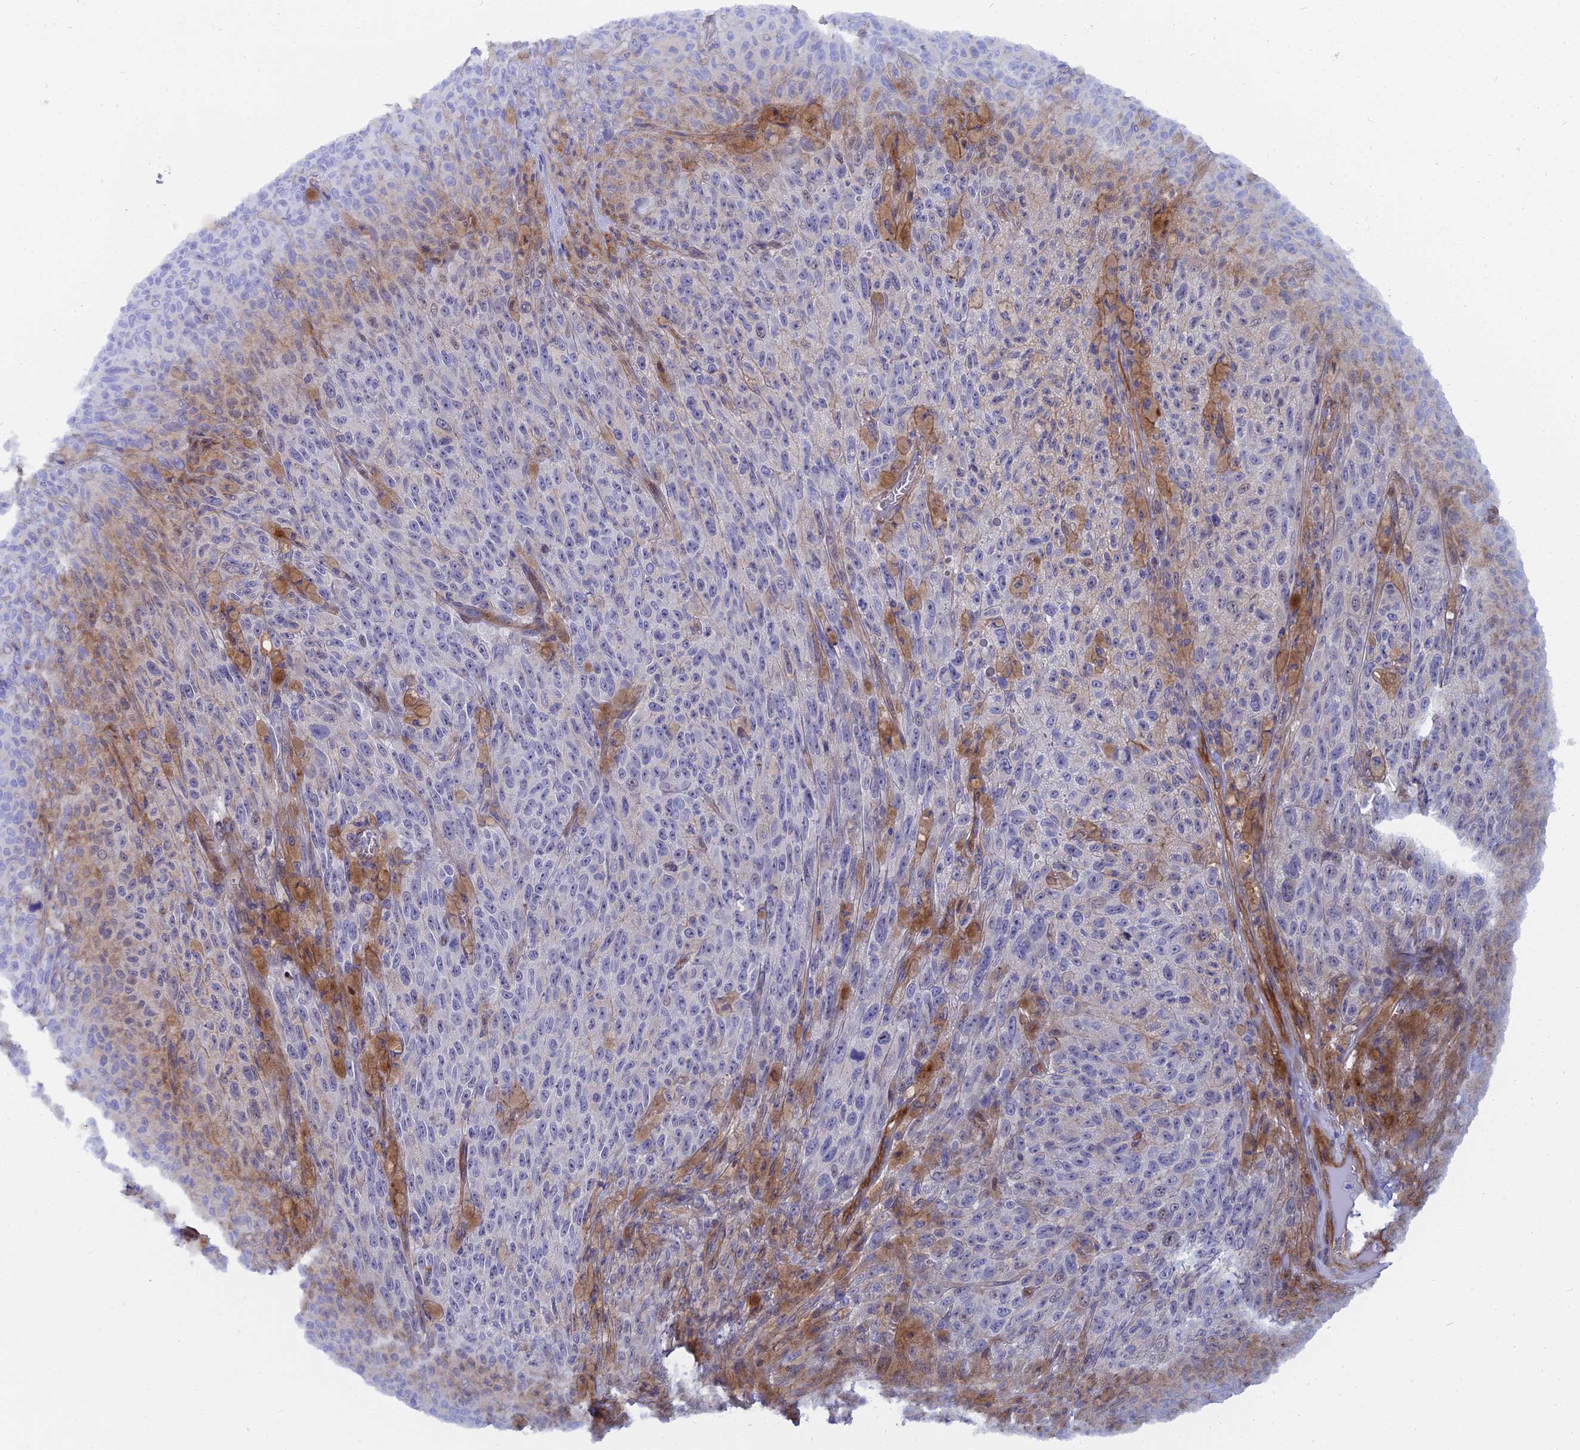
{"staining": {"intensity": "negative", "quantity": "none", "location": "none"}, "tissue": "melanoma", "cell_type": "Tumor cells", "image_type": "cancer", "snomed": [{"axis": "morphology", "description": "Malignant melanoma, NOS"}, {"axis": "topography", "description": "Skin"}], "caption": "Immunohistochemical staining of human malignant melanoma exhibits no significant staining in tumor cells.", "gene": "TRIM43B", "patient": {"sex": "female", "age": 82}}